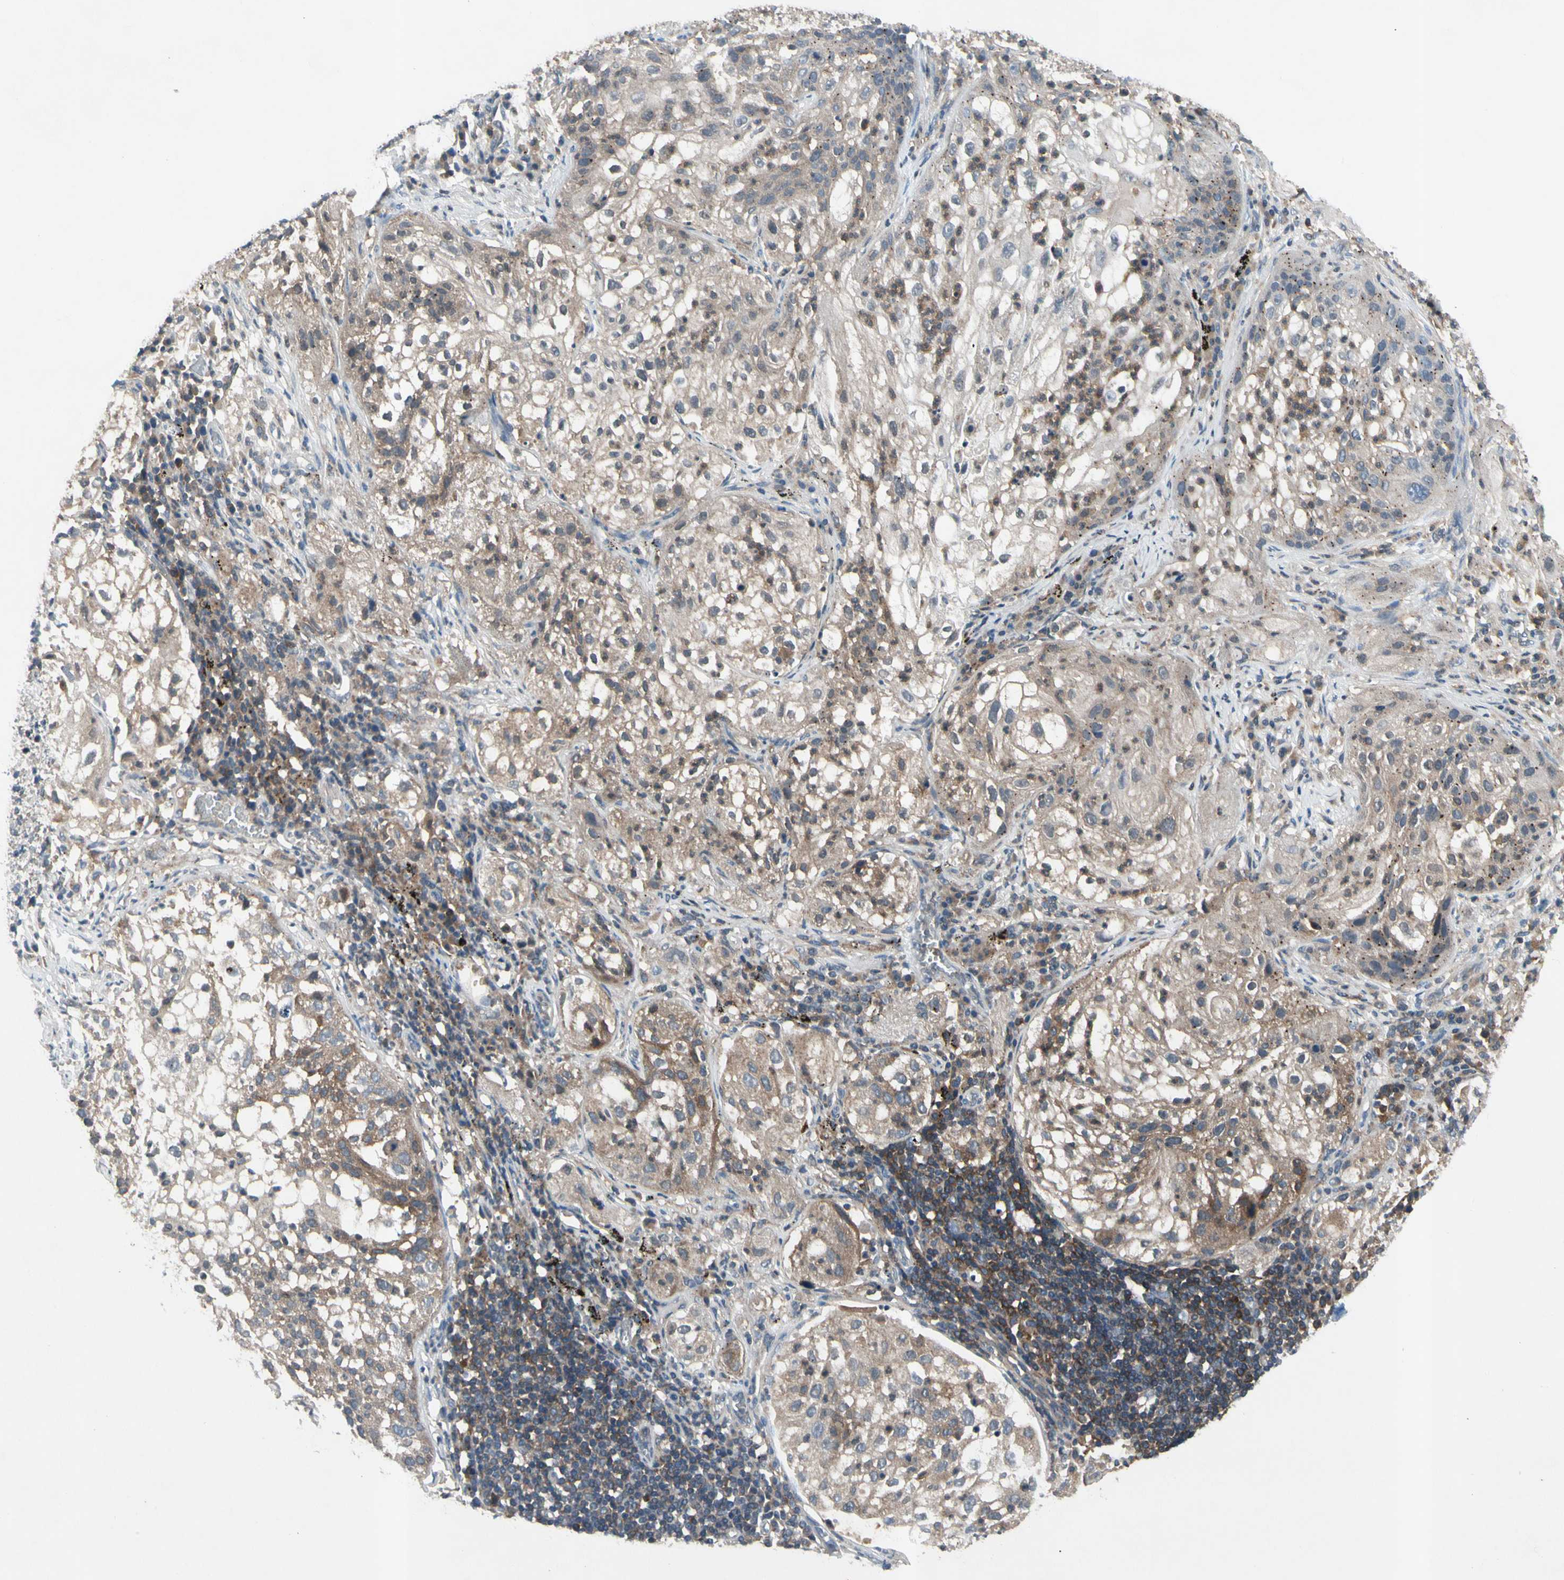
{"staining": {"intensity": "moderate", "quantity": "25%-75%", "location": "cytoplasmic/membranous"}, "tissue": "lung cancer", "cell_type": "Tumor cells", "image_type": "cancer", "snomed": [{"axis": "morphology", "description": "Inflammation, NOS"}, {"axis": "morphology", "description": "Squamous cell carcinoma, NOS"}, {"axis": "topography", "description": "Lymph node"}, {"axis": "topography", "description": "Soft tissue"}, {"axis": "topography", "description": "Lung"}], "caption": "Immunohistochemical staining of lung squamous cell carcinoma reveals medium levels of moderate cytoplasmic/membranous protein expression in about 25%-75% of tumor cells. (Brightfield microscopy of DAB IHC at high magnification).", "gene": "NMI", "patient": {"sex": "male", "age": 66}}